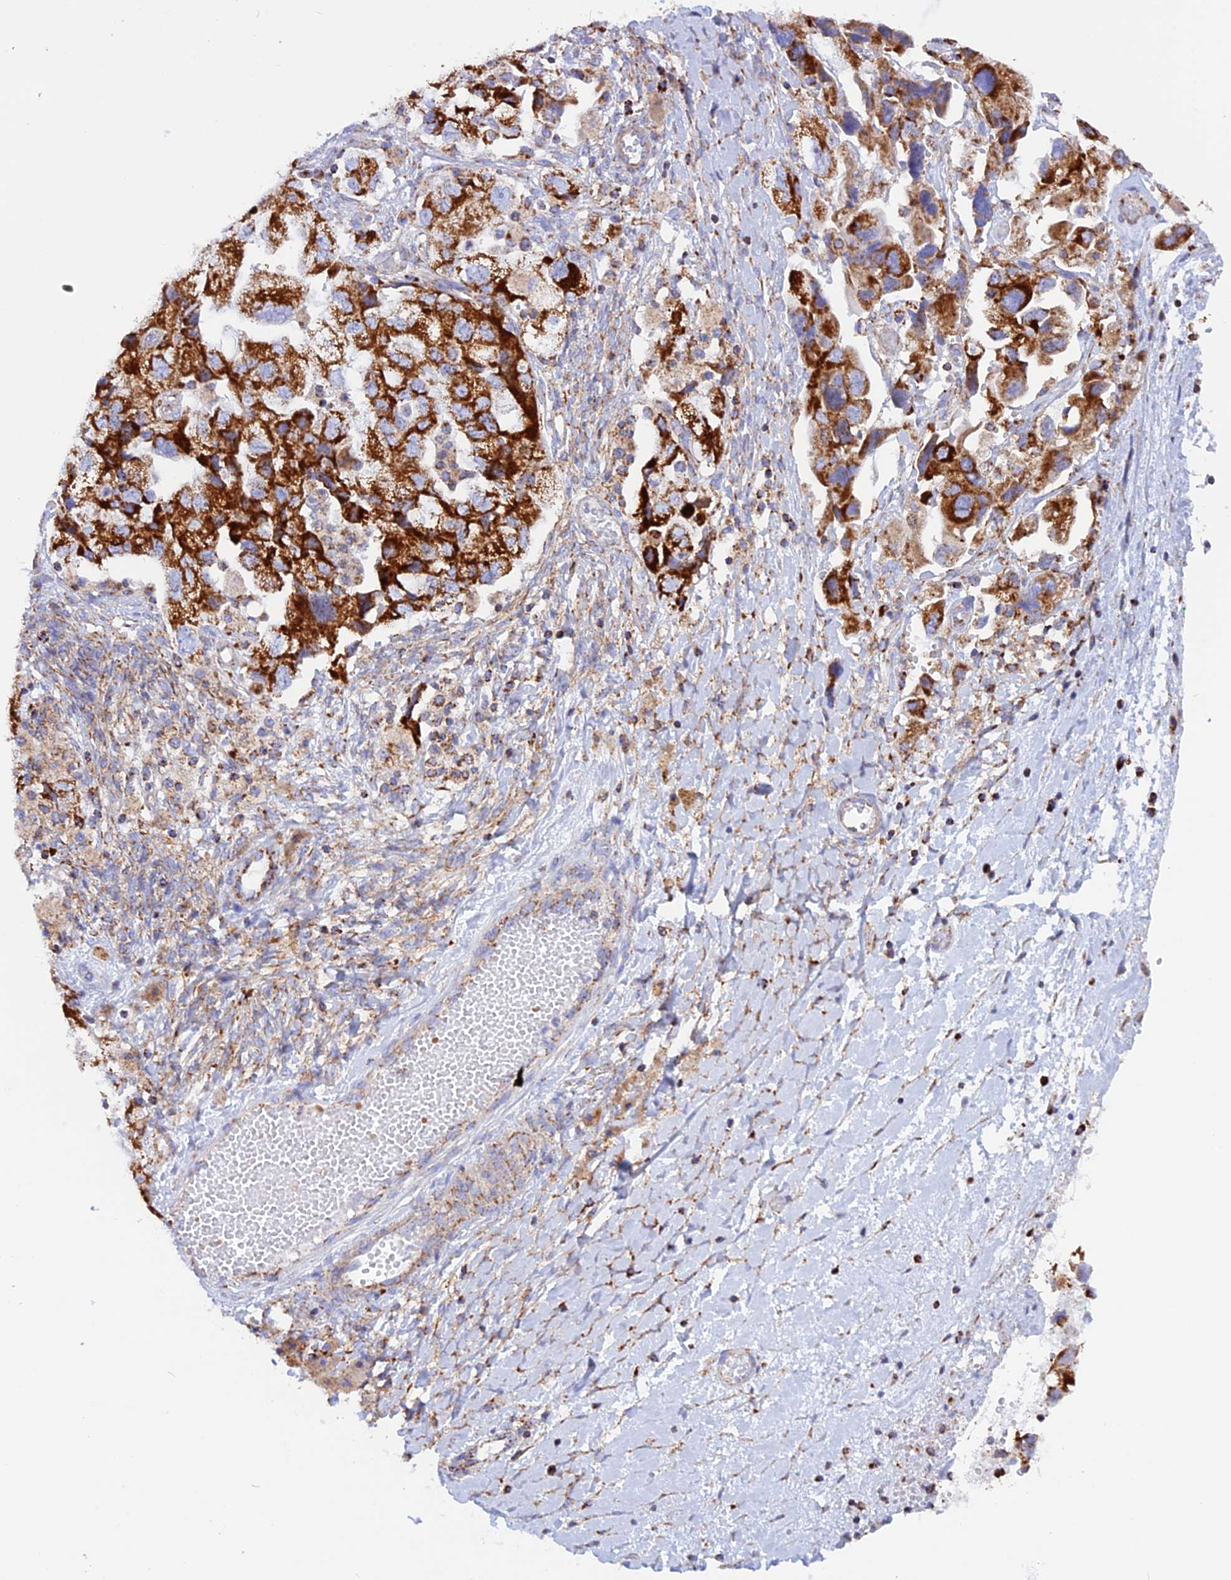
{"staining": {"intensity": "strong", "quantity": ">75%", "location": "cytoplasmic/membranous"}, "tissue": "ovarian cancer", "cell_type": "Tumor cells", "image_type": "cancer", "snomed": [{"axis": "morphology", "description": "Carcinoma, NOS"}, {"axis": "morphology", "description": "Cystadenocarcinoma, serous, NOS"}, {"axis": "topography", "description": "Ovary"}], "caption": "A histopathology image of human ovarian carcinoma stained for a protein shows strong cytoplasmic/membranous brown staining in tumor cells.", "gene": "GCDH", "patient": {"sex": "female", "age": 69}}